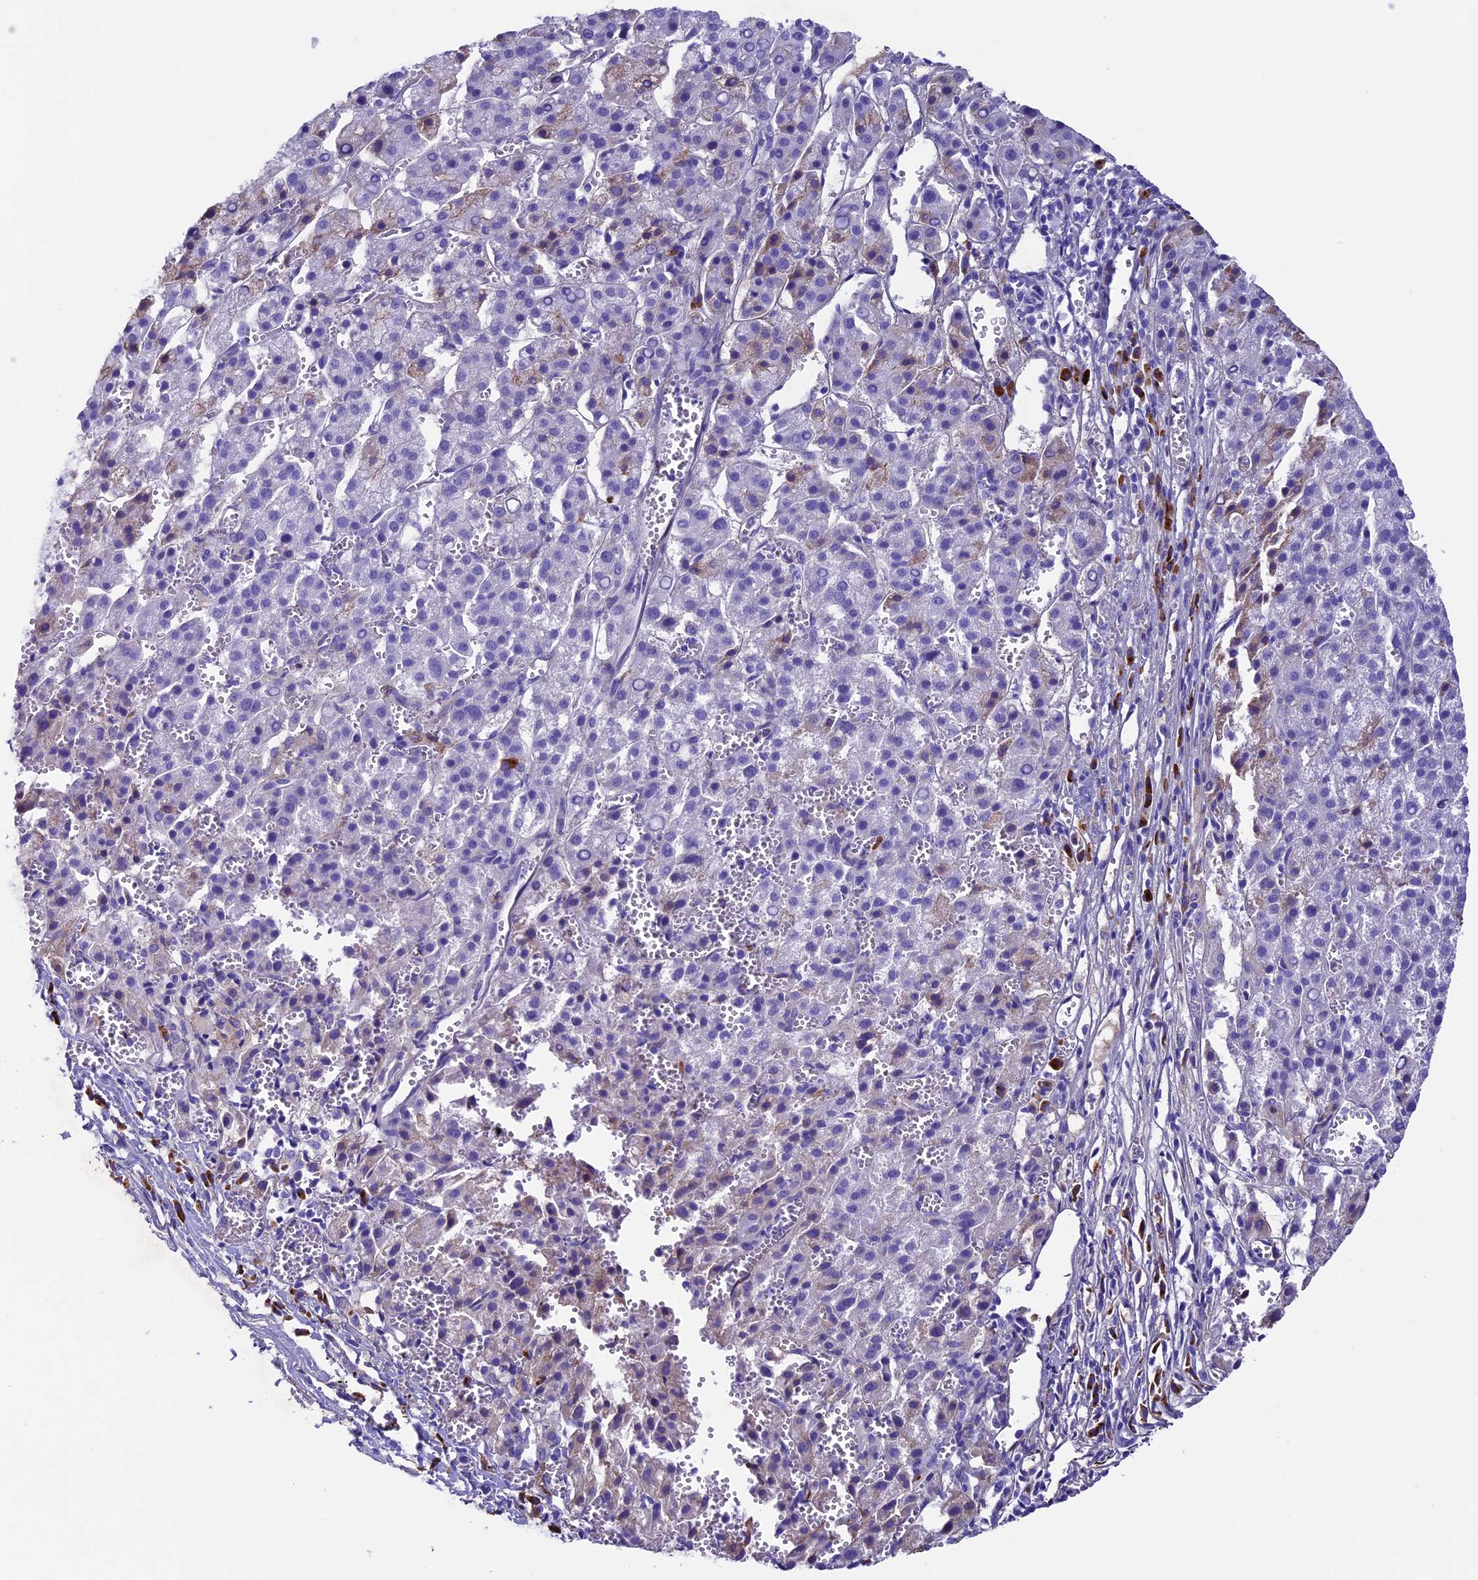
{"staining": {"intensity": "negative", "quantity": "none", "location": "none"}, "tissue": "liver cancer", "cell_type": "Tumor cells", "image_type": "cancer", "snomed": [{"axis": "morphology", "description": "Carcinoma, Hepatocellular, NOS"}, {"axis": "topography", "description": "Liver"}], "caption": "Immunohistochemical staining of human liver cancer (hepatocellular carcinoma) exhibits no significant expression in tumor cells.", "gene": "IGSF6", "patient": {"sex": "female", "age": 58}}